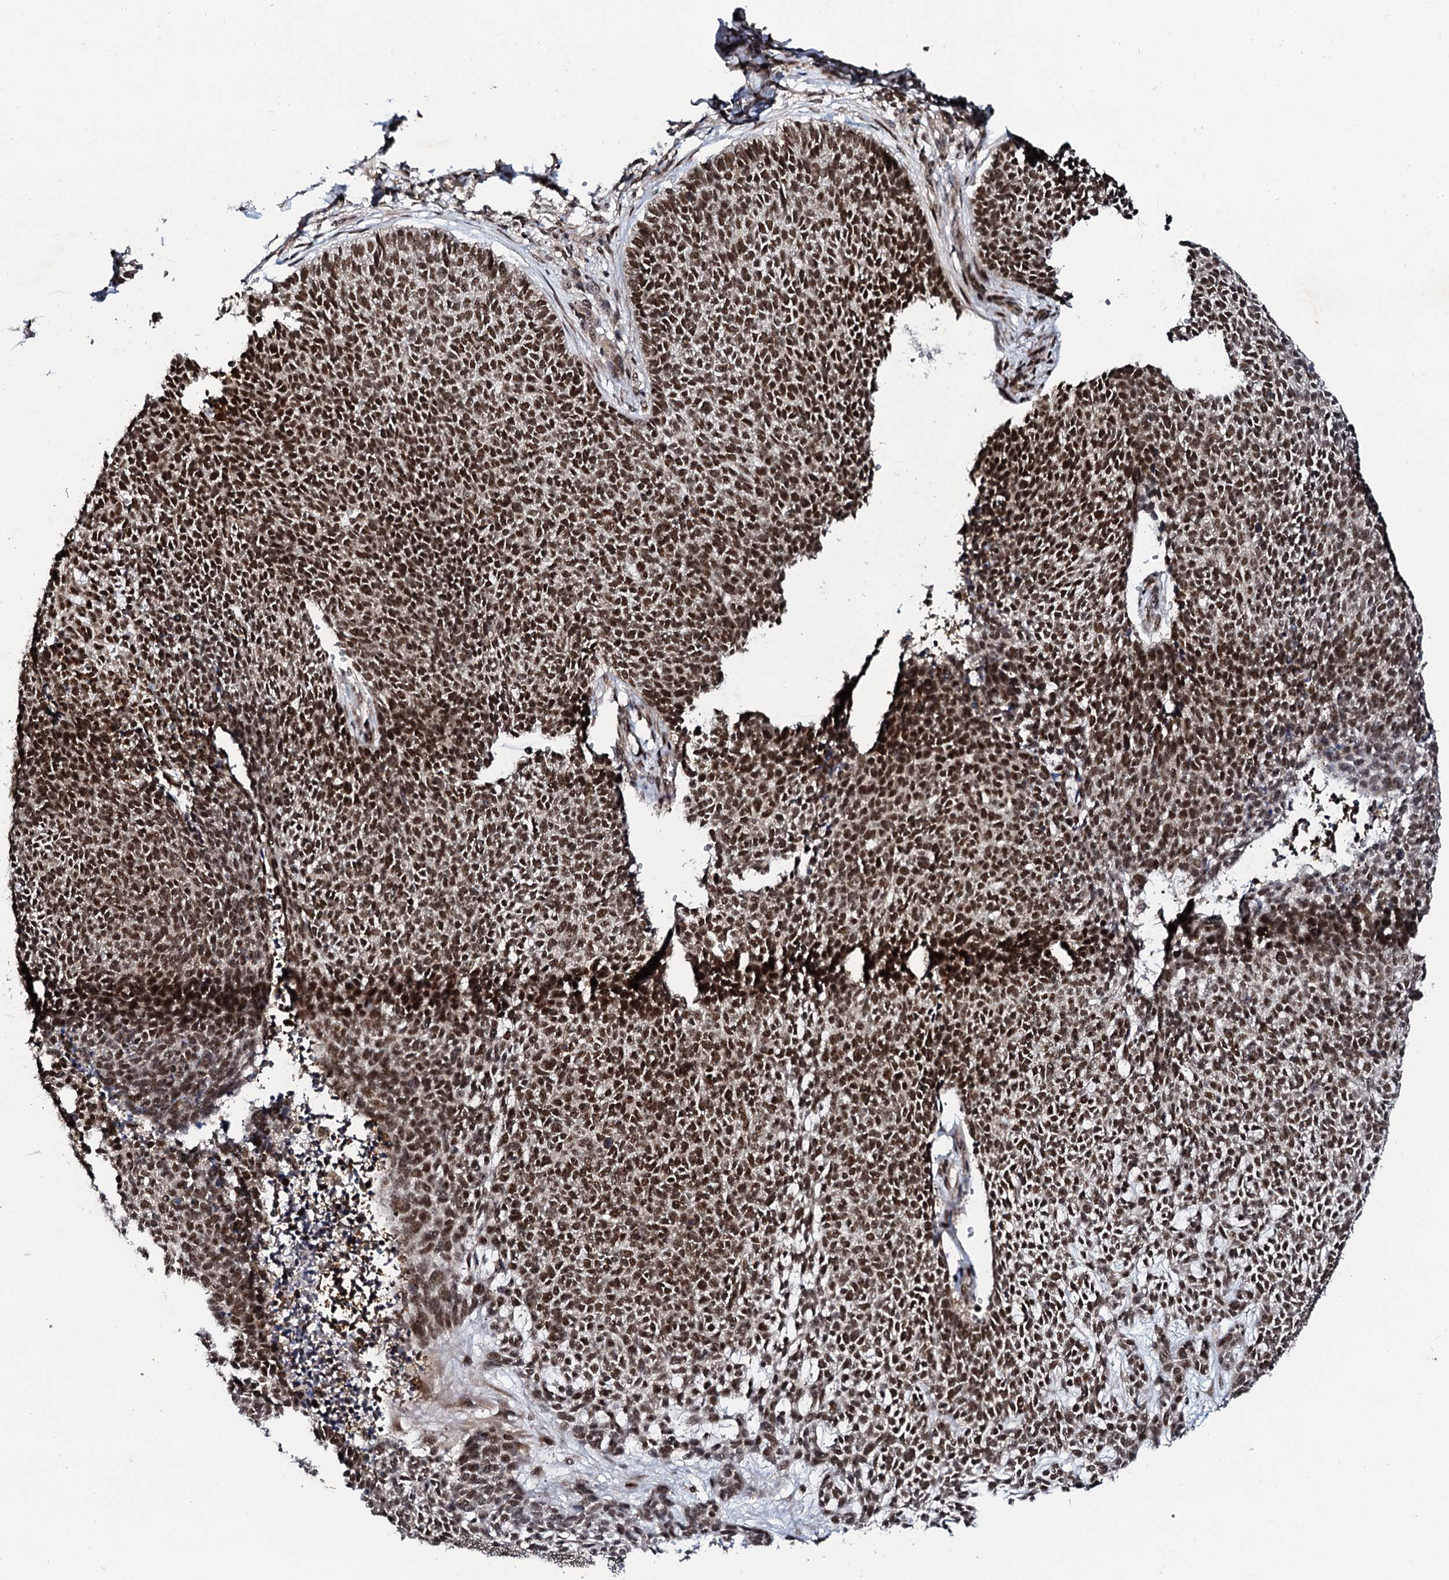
{"staining": {"intensity": "strong", "quantity": ">75%", "location": "nuclear"}, "tissue": "skin cancer", "cell_type": "Tumor cells", "image_type": "cancer", "snomed": [{"axis": "morphology", "description": "Basal cell carcinoma"}, {"axis": "topography", "description": "Skin"}], "caption": "Protein expression analysis of skin cancer (basal cell carcinoma) demonstrates strong nuclear positivity in approximately >75% of tumor cells.", "gene": "CSTF3", "patient": {"sex": "female", "age": 84}}